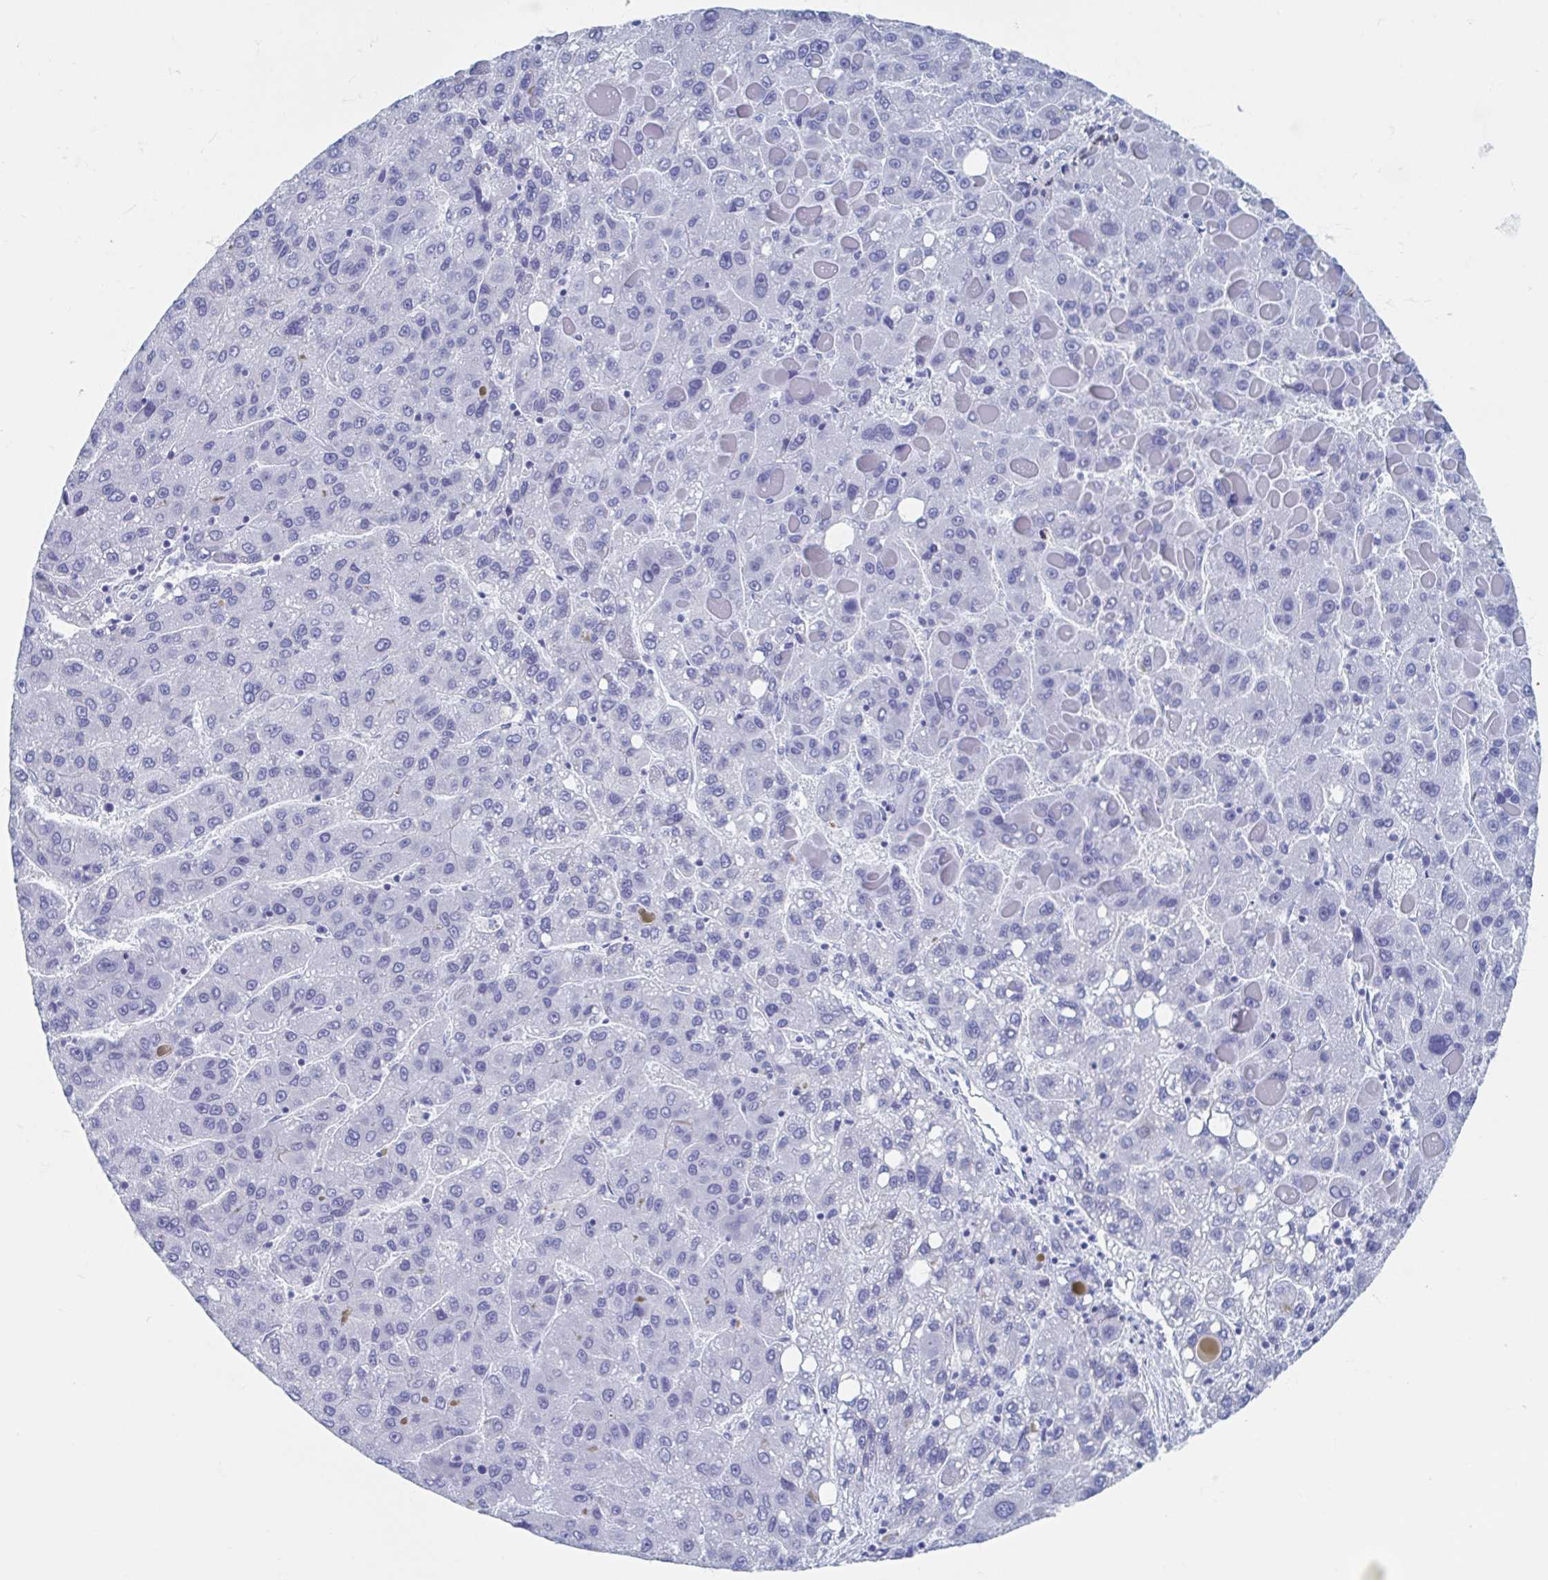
{"staining": {"intensity": "negative", "quantity": "none", "location": "none"}, "tissue": "liver cancer", "cell_type": "Tumor cells", "image_type": "cancer", "snomed": [{"axis": "morphology", "description": "Carcinoma, Hepatocellular, NOS"}, {"axis": "topography", "description": "Liver"}], "caption": "This is a histopathology image of immunohistochemistry staining of liver cancer, which shows no staining in tumor cells.", "gene": "SHCBP1L", "patient": {"sex": "female", "age": 82}}